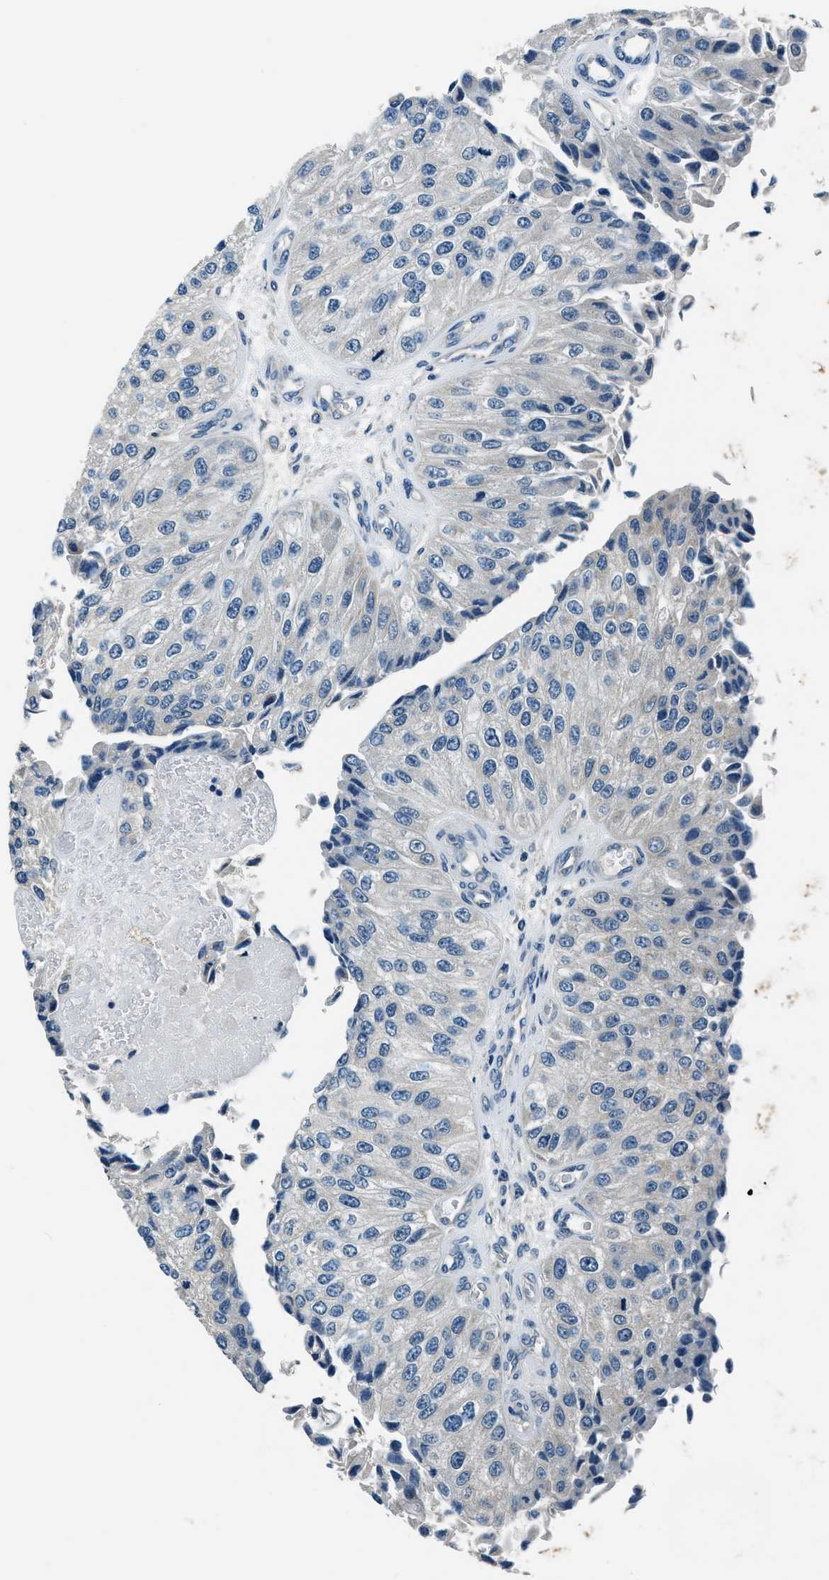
{"staining": {"intensity": "negative", "quantity": "none", "location": "none"}, "tissue": "urothelial cancer", "cell_type": "Tumor cells", "image_type": "cancer", "snomed": [{"axis": "morphology", "description": "Urothelial carcinoma, High grade"}, {"axis": "topography", "description": "Kidney"}, {"axis": "topography", "description": "Urinary bladder"}], "caption": "This is an IHC histopathology image of high-grade urothelial carcinoma. There is no expression in tumor cells.", "gene": "NME8", "patient": {"sex": "male", "age": 77}}